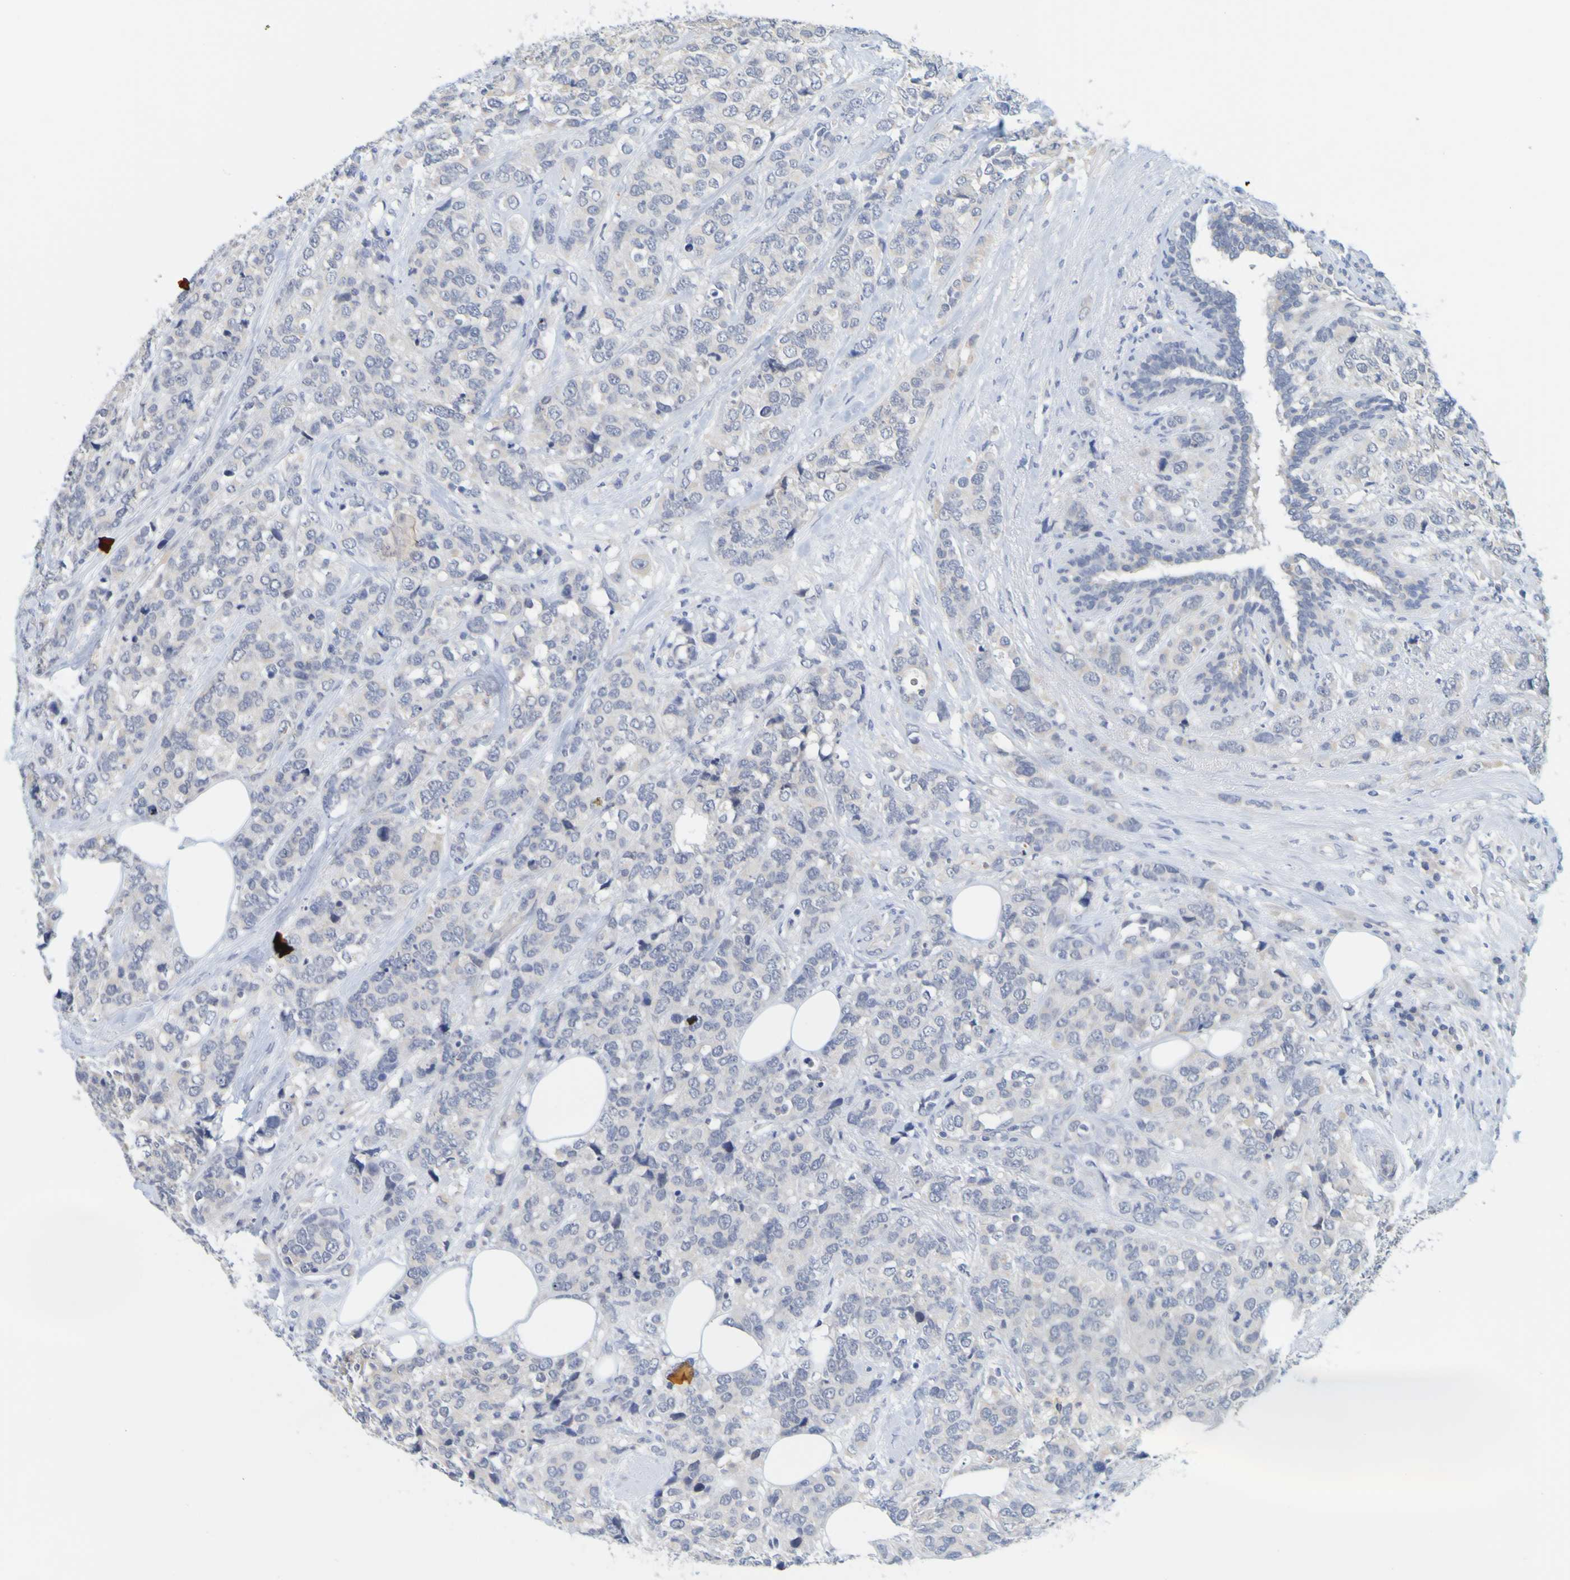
{"staining": {"intensity": "negative", "quantity": "none", "location": "none"}, "tissue": "breast cancer", "cell_type": "Tumor cells", "image_type": "cancer", "snomed": [{"axis": "morphology", "description": "Lobular carcinoma"}, {"axis": "topography", "description": "Breast"}], "caption": "Tumor cells show no significant expression in breast cancer (lobular carcinoma).", "gene": "ENDOU", "patient": {"sex": "female", "age": 59}}